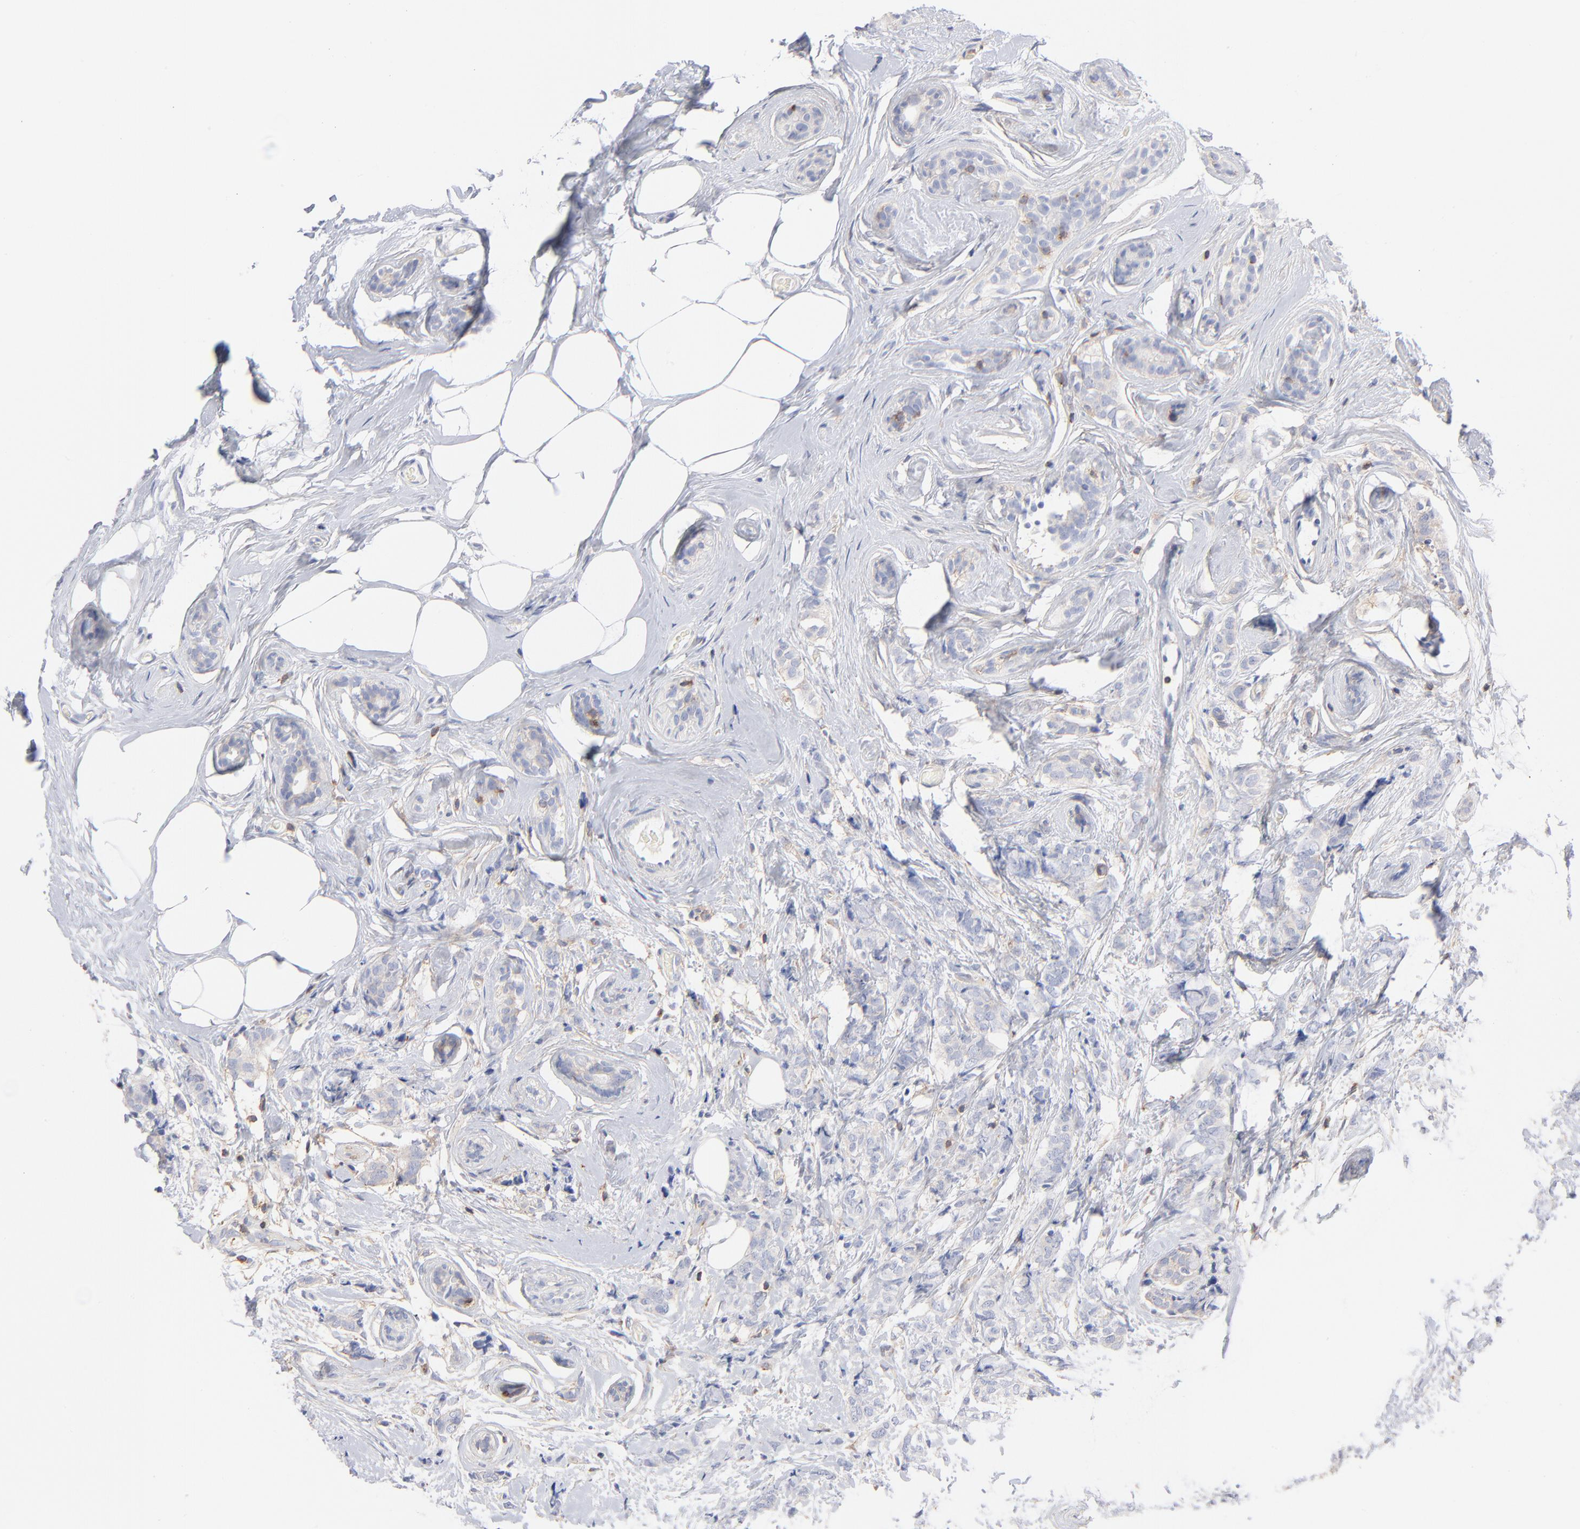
{"staining": {"intensity": "negative", "quantity": "none", "location": "none"}, "tissue": "breast cancer", "cell_type": "Tumor cells", "image_type": "cancer", "snomed": [{"axis": "morphology", "description": "Lobular carcinoma"}, {"axis": "topography", "description": "Breast"}], "caption": "The immunohistochemistry (IHC) image has no significant positivity in tumor cells of breast cancer (lobular carcinoma) tissue. (Stains: DAB IHC with hematoxylin counter stain, Microscopy: brightfield microscopy at high magnification).", "gene": "SEPTIN6", "patient": {"sex": "female", "age": 60}}